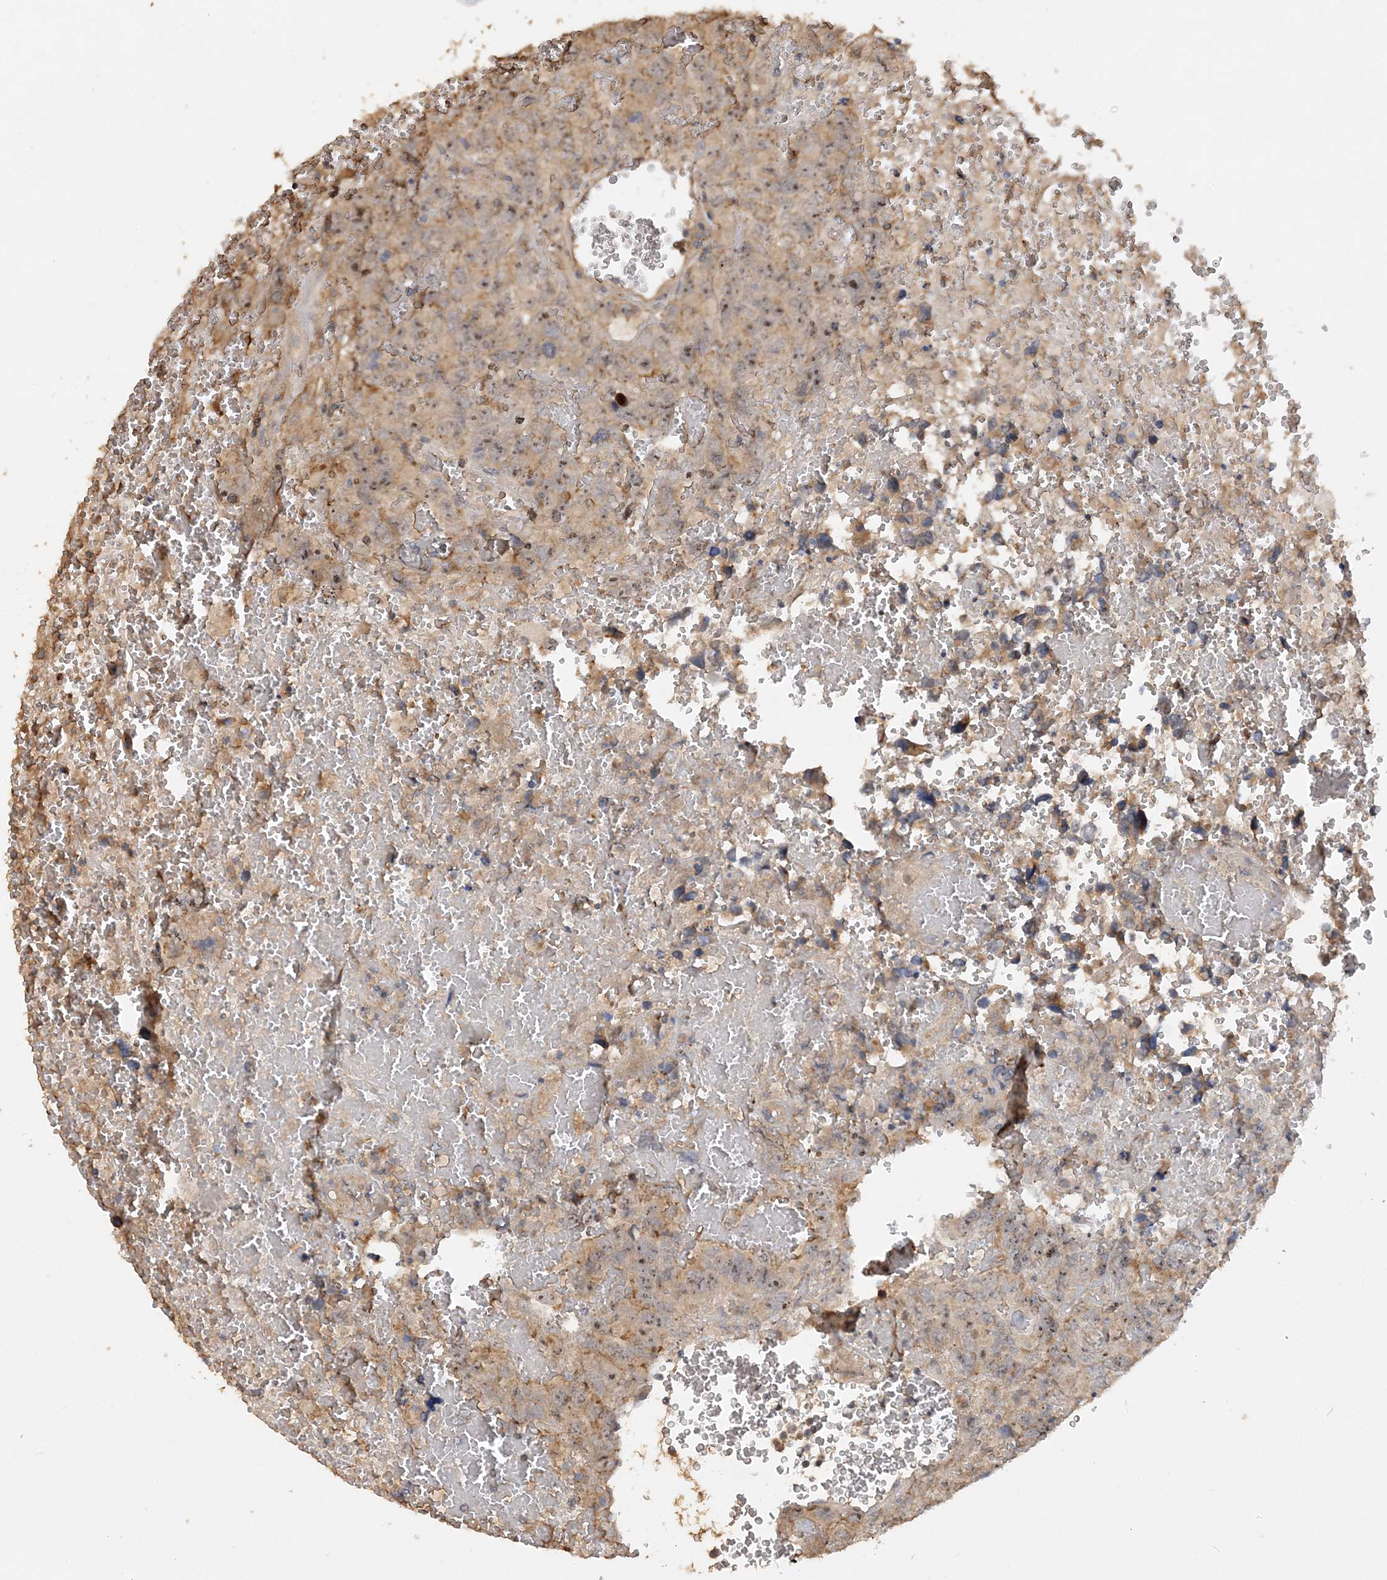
{"staining": {"intensity": "moderate", "quantity": "25%-75%", "location": "cytoplasmic/membranous,nuclear"}, "tissue": "testis cancer", "cell_type": "Tumor cells", "image_type": "cancer", "snomed": [{"axis": "morphology", "description": "Carcinoma, Embryonal, NOS"}, {"axis": "topography", "description": "Testis"}], "caption": "Embryonal carcinoma (testis) stained with a brown dye displays moderate cytoplasmic/membranous and nuclear positive positivity in about 25%-75% of tumor cells.", "gene": "GRINA", "patient": {"sex": "male", "age": 45}}